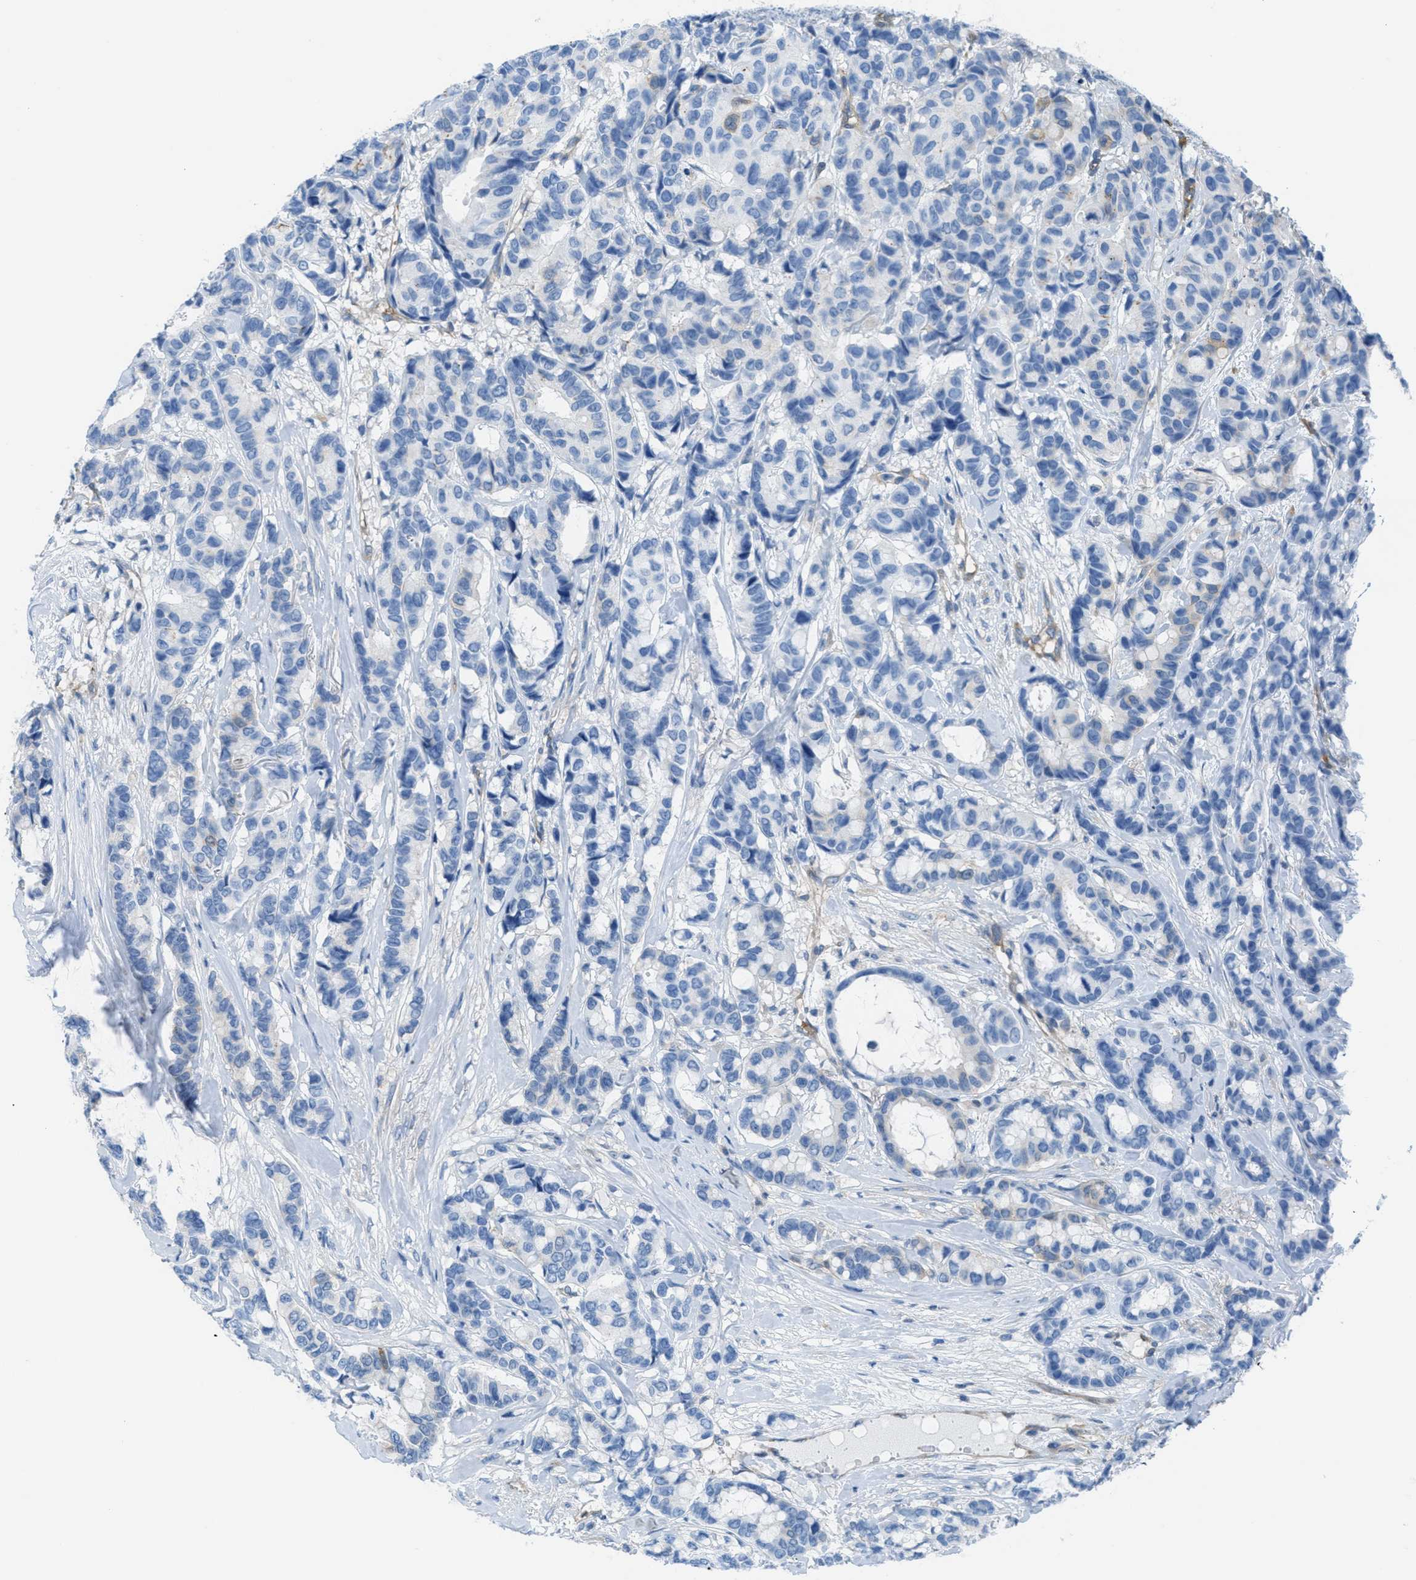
{"staining": {"intensity": "negative", "quantity": "none", "location": "none"}, "tissue": "breast cancer", "cell_type": "Tumor cells", "image_type": "cancer", "snomed": [{"axis": "morphology", "description": "Duct carcinoma"}, {"axis": "topography", "description": "Breast"}], "caption": "Immunohistochemistry (IHC) histopathology image of breast cancer (intraductal carcinoma) stained for a protein (brown), which displays no positivity in tumor cells.", "gene": "MAPRE2", "patient": {"sex": "female", "age": 87}}